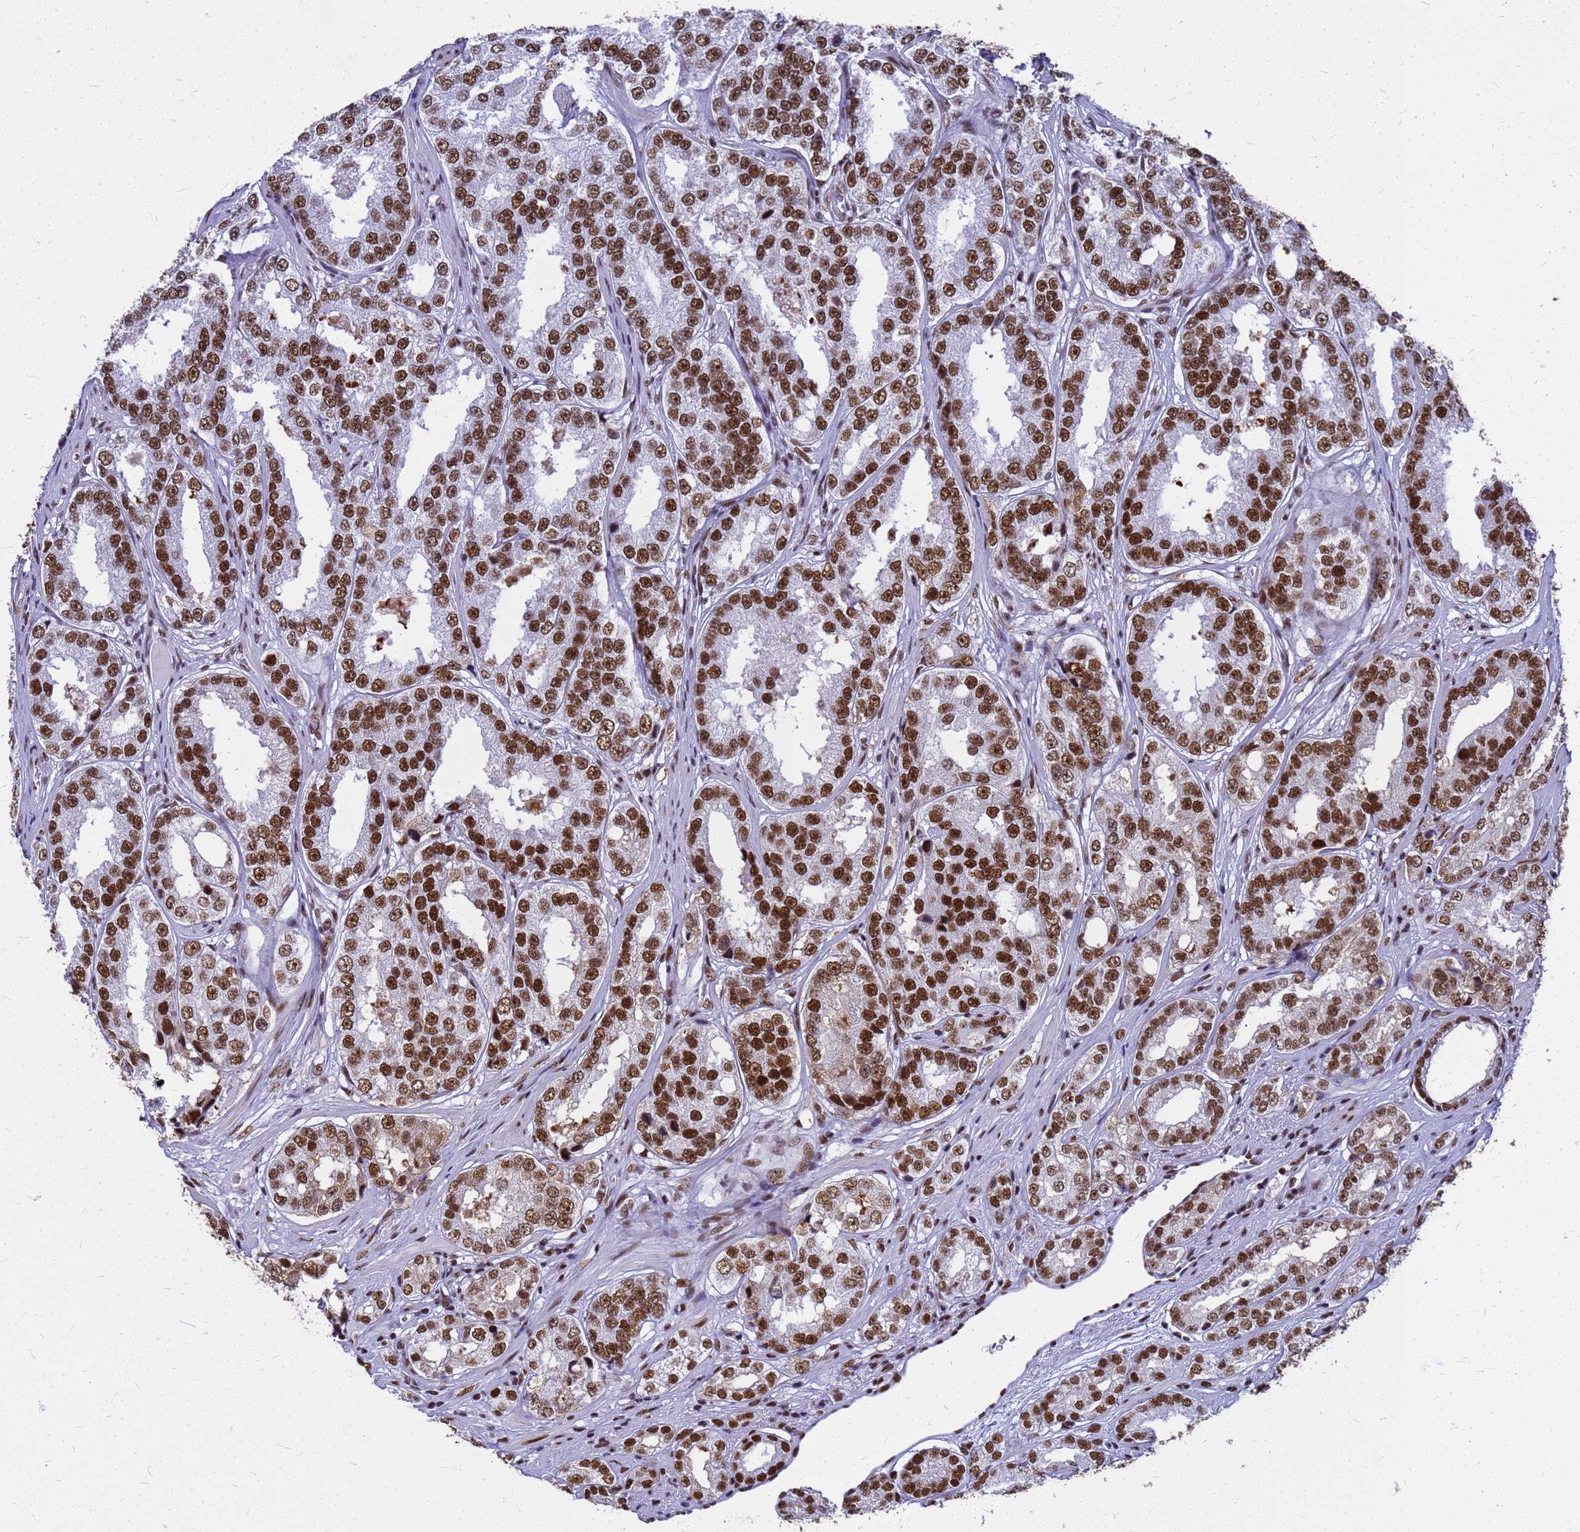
{"staining": {"intensity": "strong", "quantity": ">75%", "location": "nuclear"}, "tissue": "prostate cancer", "cell_type": "Tumor cells", "image_type": "cancer", "snomed": [{"axis": "morphology", "description": "Normal tissue, NOS"}, {"axis": "morphology", "description": "Adenocarcinoma, High grade"}, {"axis": "topography", "description": "Prostate"}], "caption": "The image reveals staining of adenocarcinoma (high-grade) (prostate), revealing strong nuclear protein positivity (brown color) within tumor cells.", "gene": "SART3", "patient": {"sex": "male", "age": 83}}